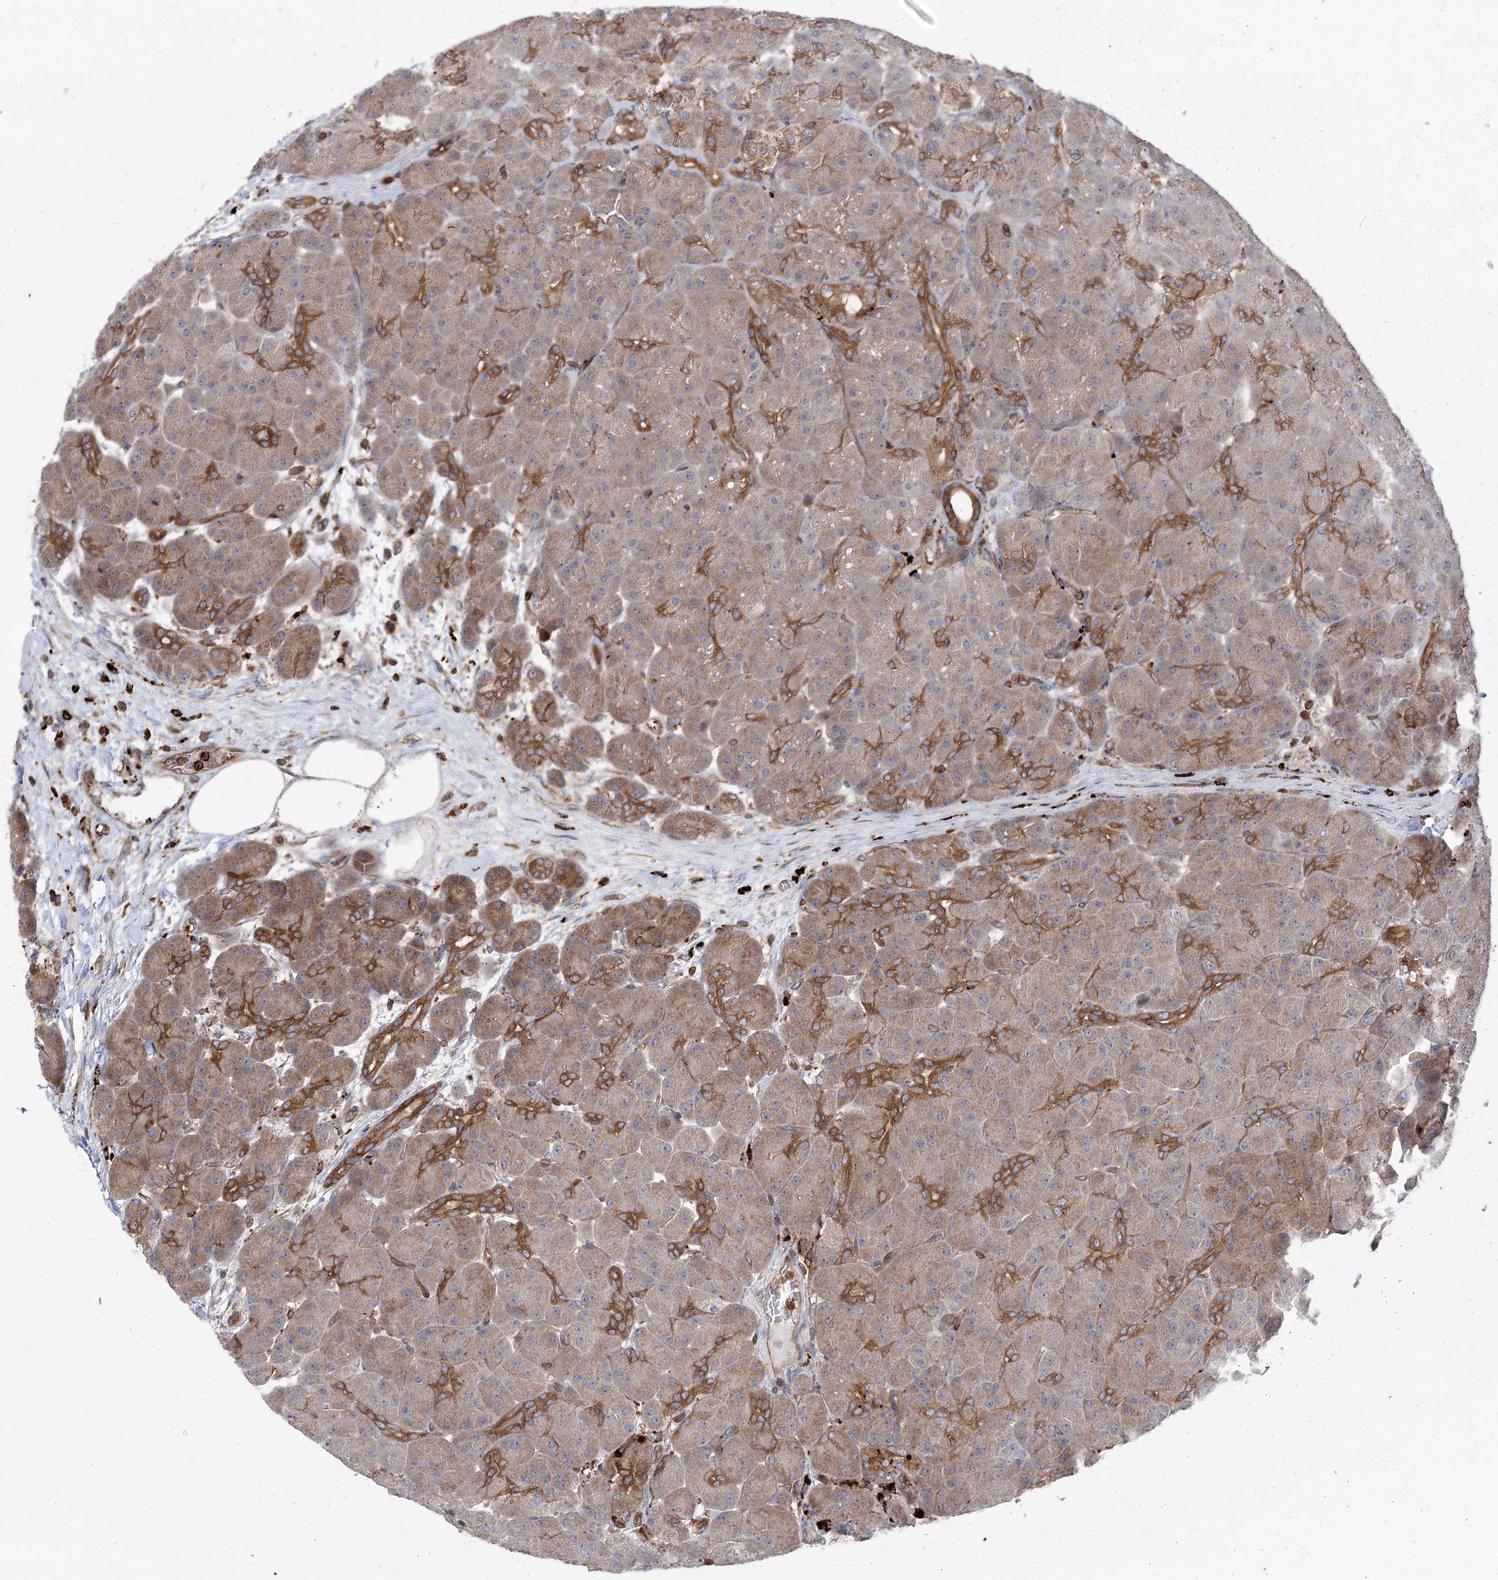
{"staining": {"intensity": "moderate", "quantity": "25%-75%", "location": "cytoplasmic/membranous"}, "tissue": "pancreas", "cell_type": "Exocrine glandular cells", "image_type": "normal", "snomed": [{"axis": "morphology", "description": "Normal tissue, NOS"}, {"axis": "topography", "description": "Pancreas"}], "caption": "The image displays immunohistochemical staining of benign pancreas. There is moderate cytoplasmic/membranous expression is present in approximately 25%-75% of exocrine glandular cells.", "gene": "VPS37B", "patient": {"sex": "male", "age": 66}}